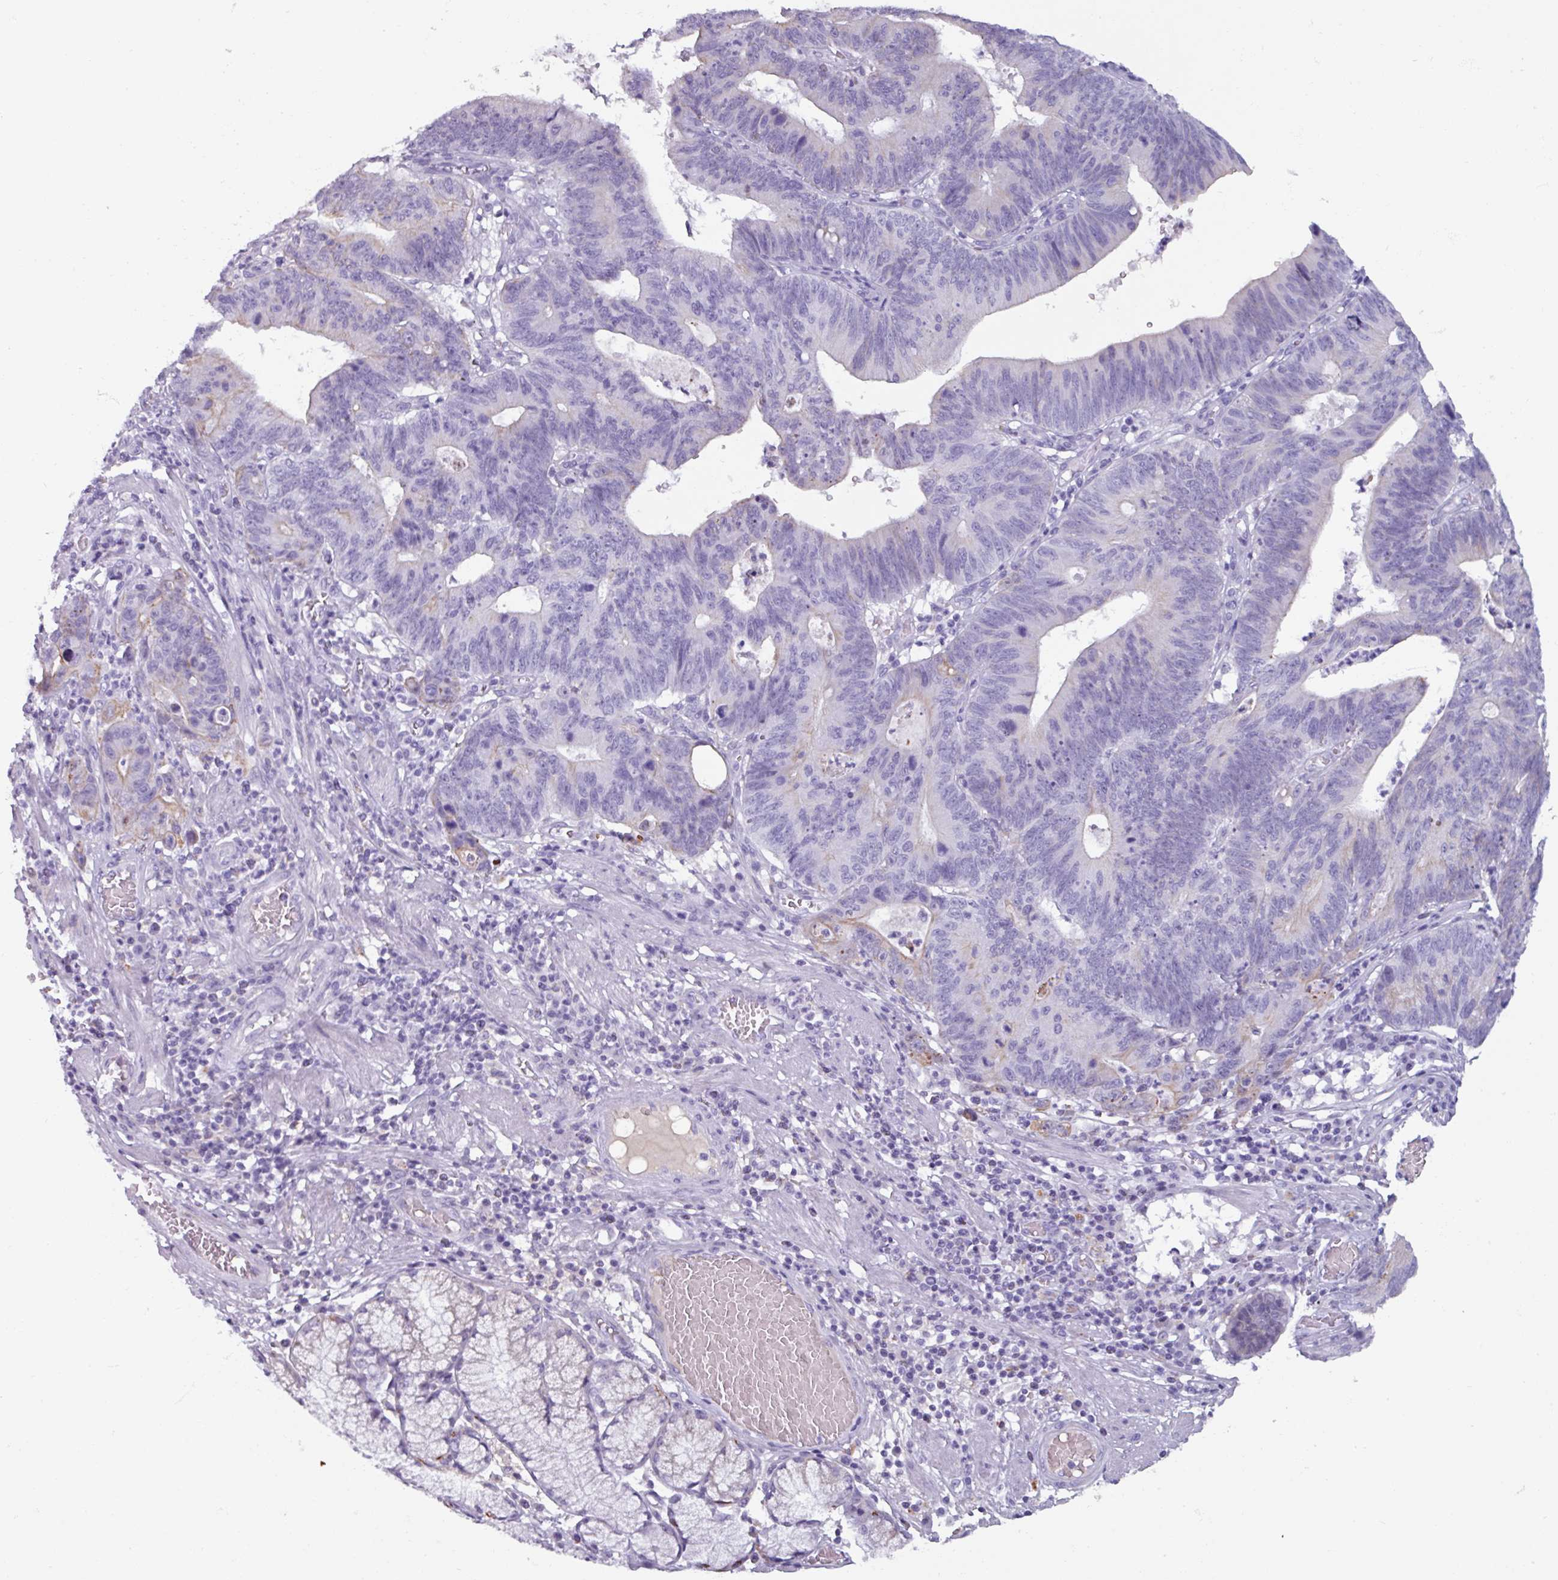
{"staining": {"intensity": "negative", "quantity": "none", "location": "none"}, "tissue": "stomach cancer", "cell_type": "Tumor cells", "image_type": "cancer", "snomed": [{"axis": "morphology", "description": "Adenocarcinoma, NOS"}, {"axis": "topography", "description": "Stomach"}], "caption": "Immunohistochemistry of stomach cancer (adenocarcinoma) exhibits no staining in tumor cells.", "gene": "SPESP1", "patient": {"sex": "male", "age": 59}}